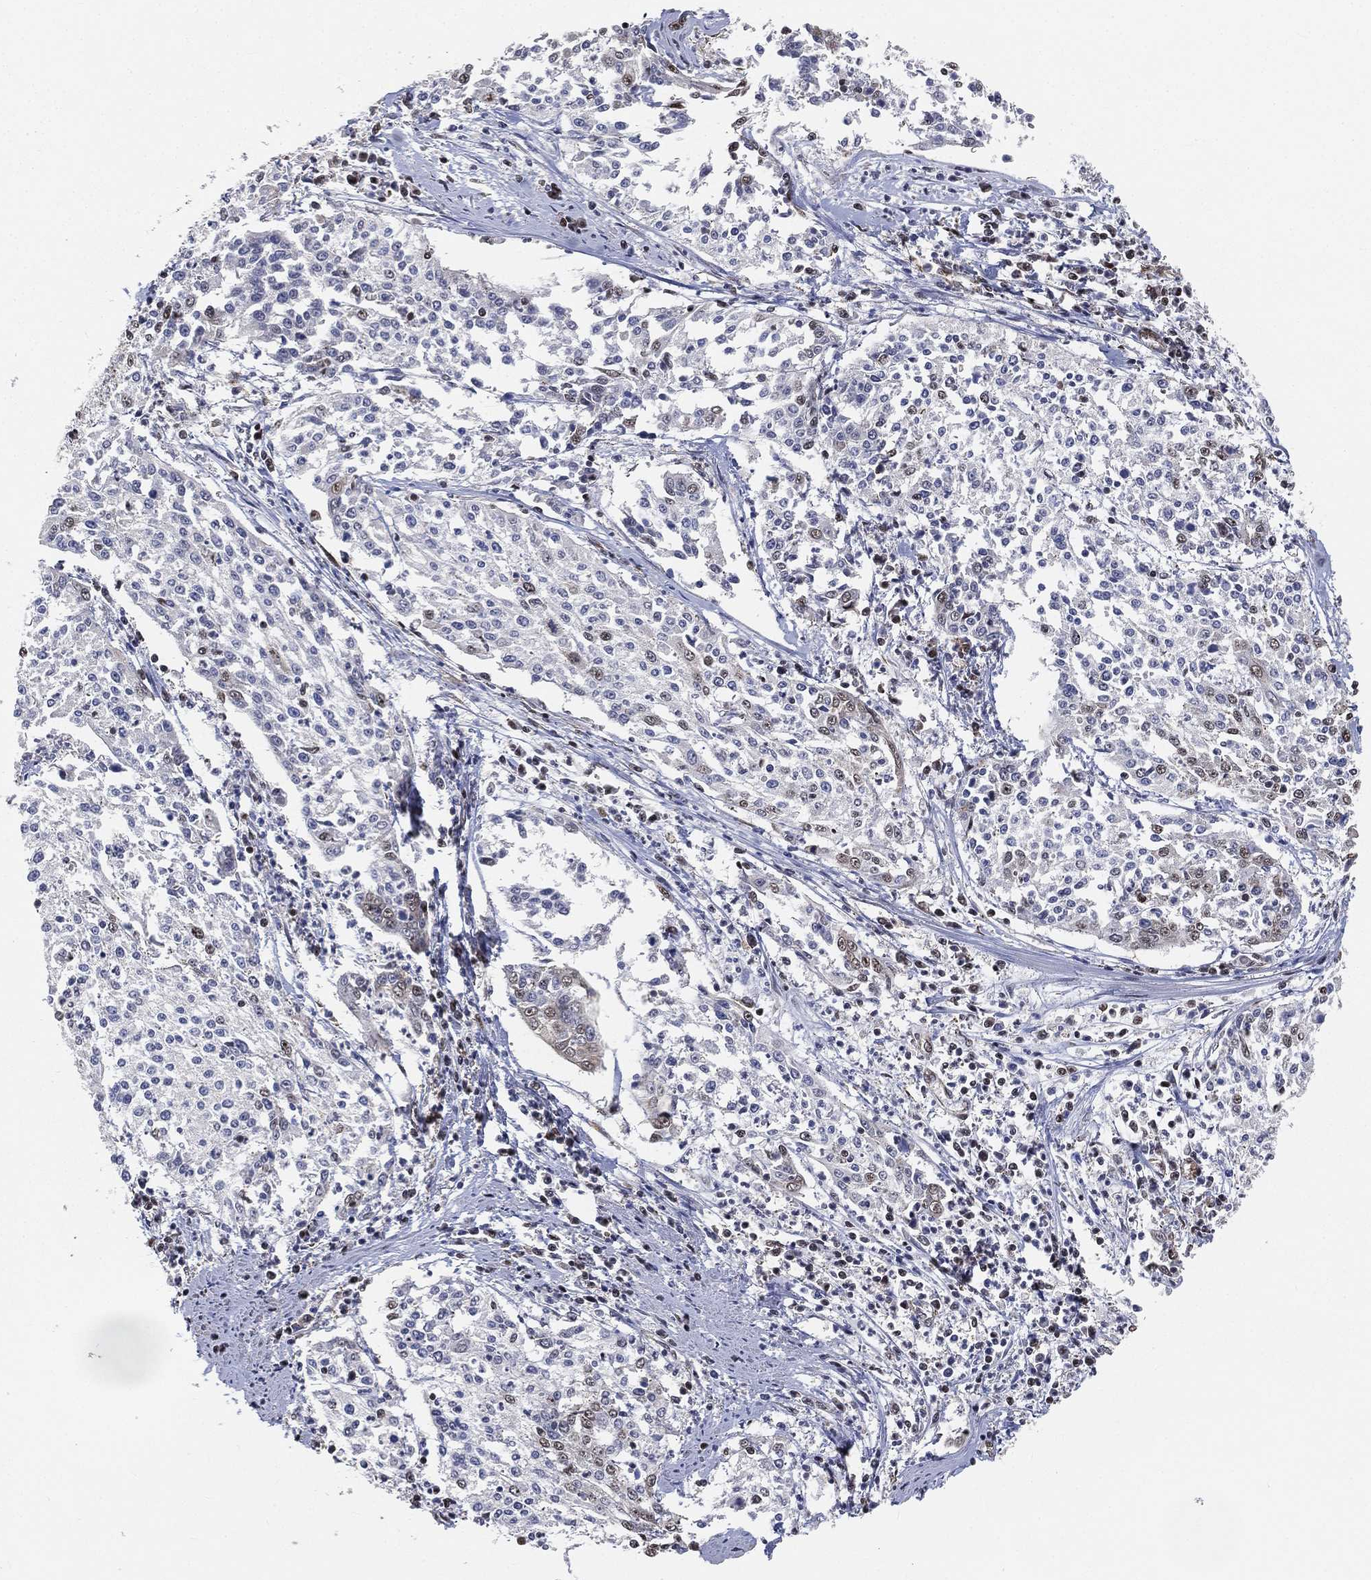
{"staining": {"intensity": "moderate", "quantity": "<25%", "location": "nuclear"}, "tissue": "cervical cancer", "cell_type": "Tumor cells", "image_type": "cancer", "snomed": [{"axis": "morphology", "description": "Squamous cell carcinoma, NOS"}, {"axis": "topography", "description": "Cervix"}], "caption": "Tumor cells exhibit moderate nuclear expression in about <25% of cells in cervical squamous cell carcinoma.", "gene": "RSRC2", "patient": {"sex": "female", "age": 41}}